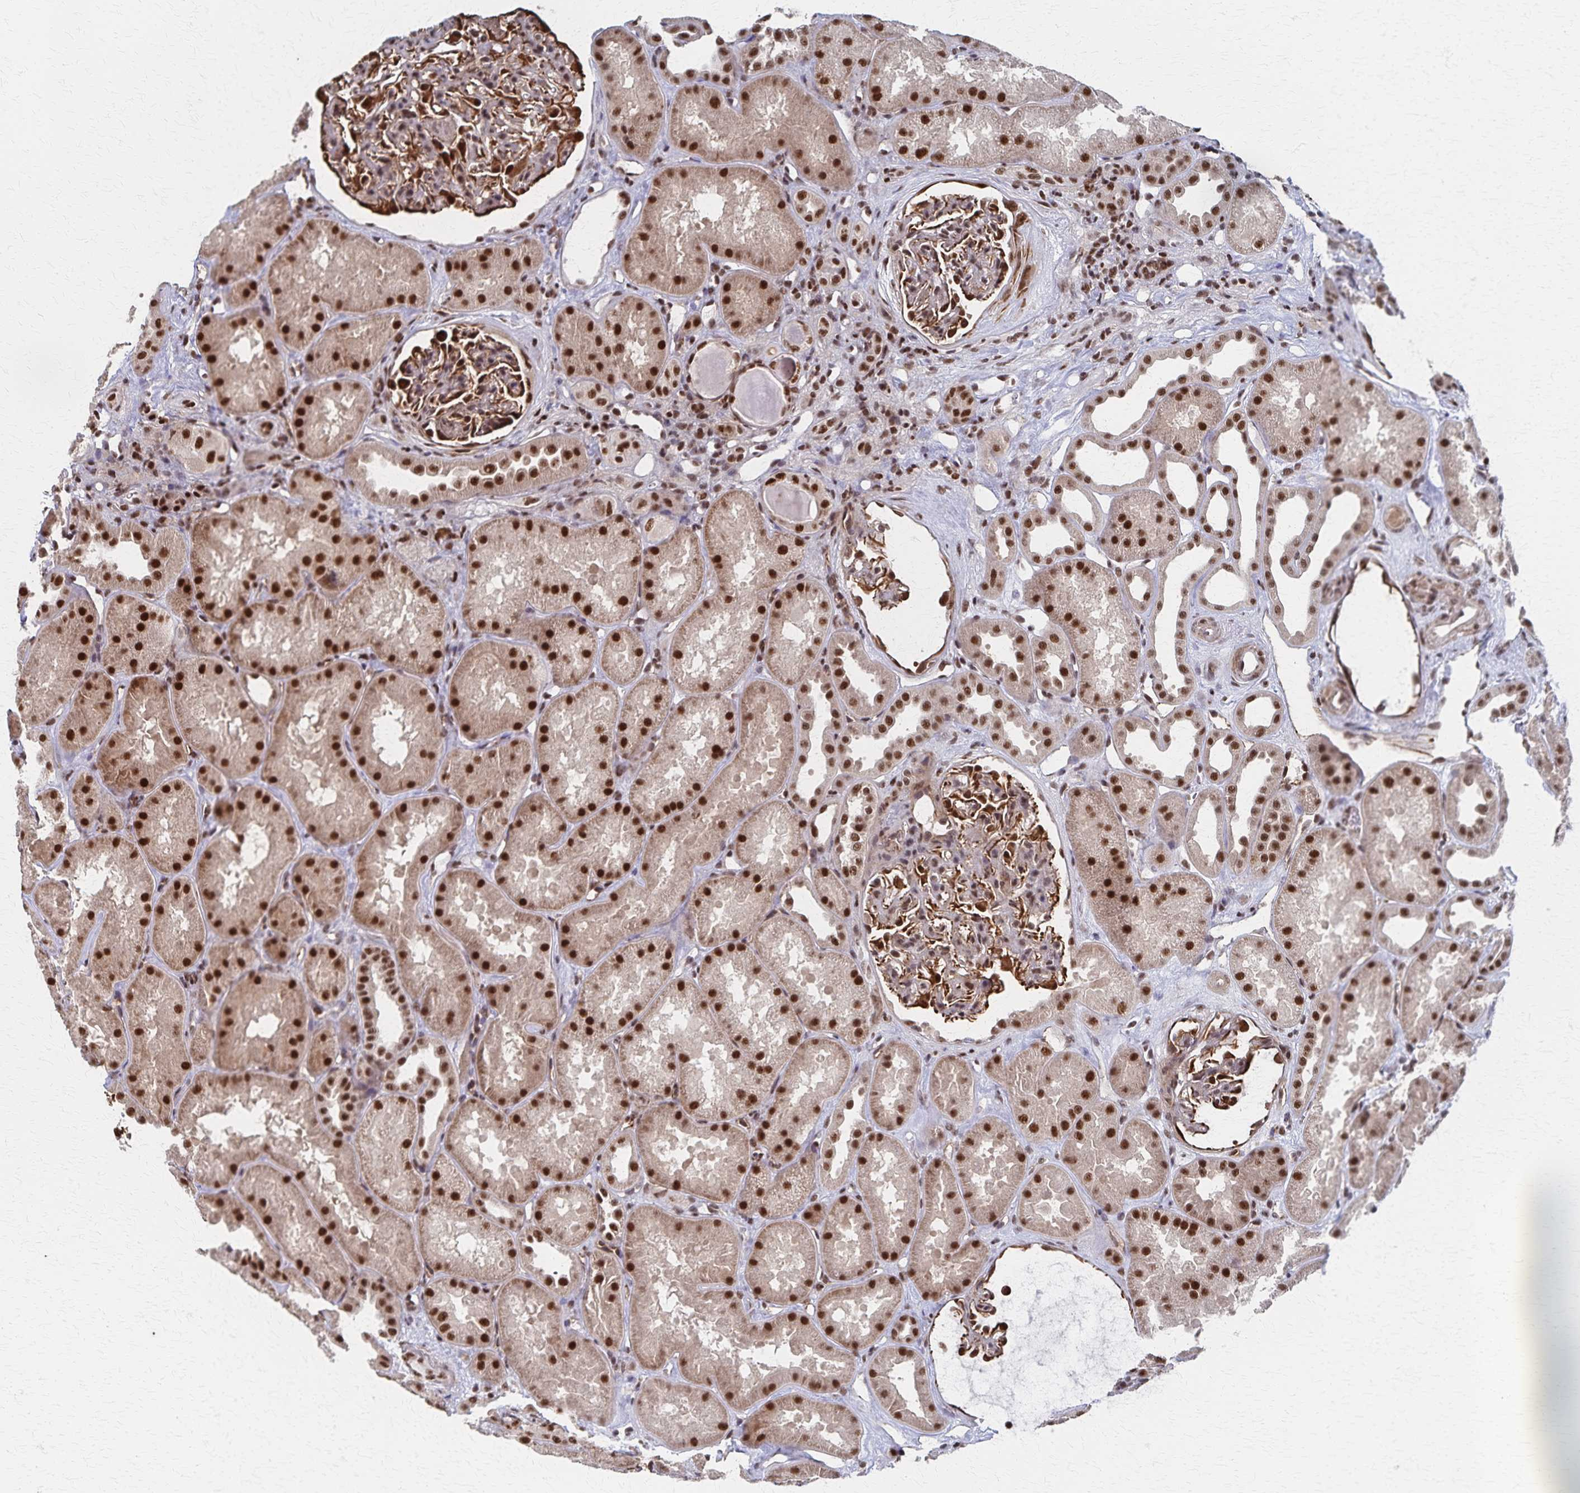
{"staining": {"intensity": "moderate", "quantity": ">75%", "location": "cytoplasmic/membranous,nuclear"}, "tissue": "kidney", "cell_type": "Cells in glomeruli", "image_type": "normal", "snomed": [{"axis": "morphology", "description": "Normal tissue, NOS"}, {"axis": "topography", "description": "Kidney"}], "caption": "IHC image of normal kidney stained for a protein (brown), which demonstrates medium levels of moderate cytoplasmic/membranous,nuclear expression in approximately >75% of cells in glomeruli.", "gene": "GTF2B", "patient": {"sex": "male", "age": 61}}